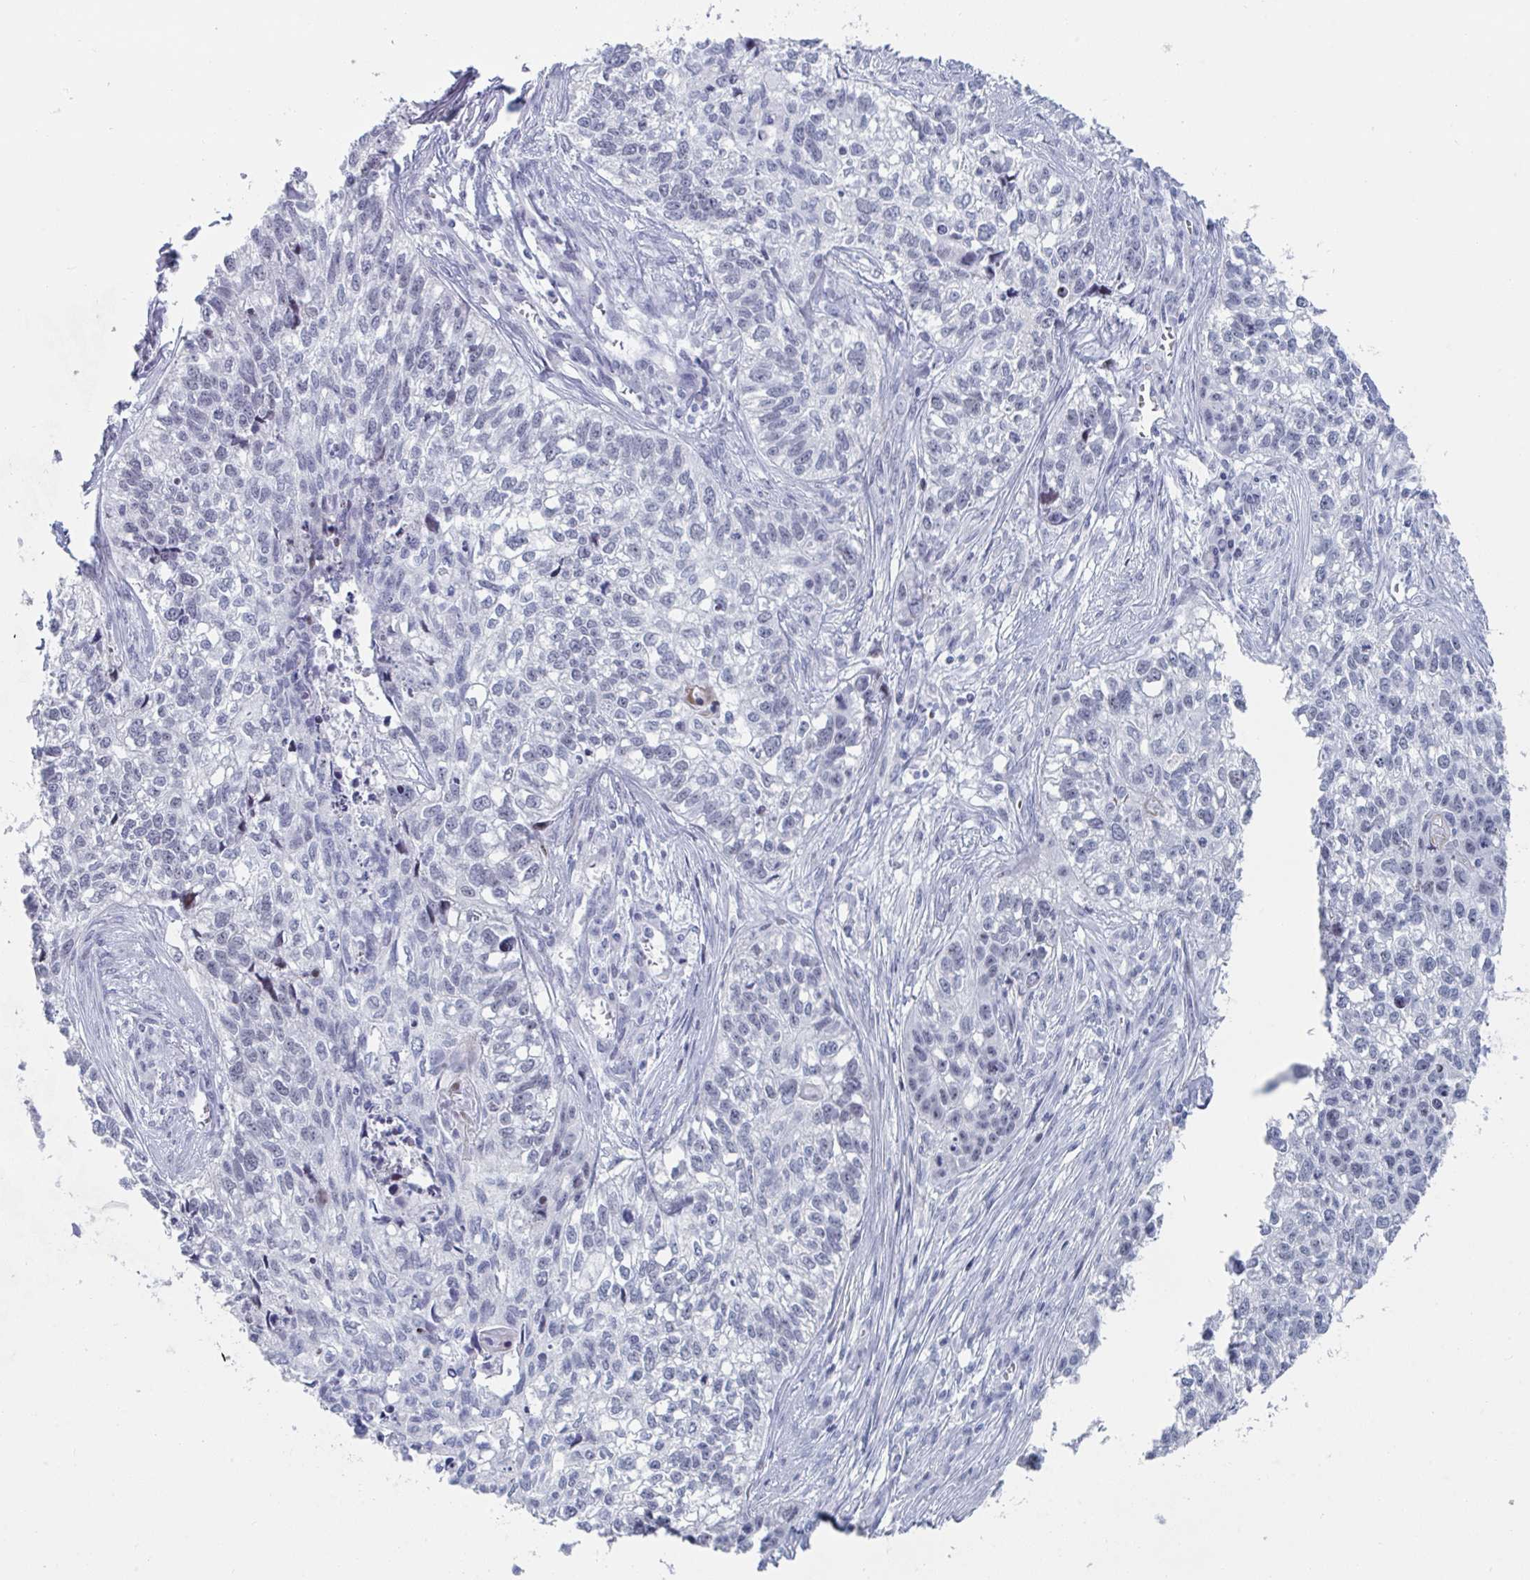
{"staining": {"intensity": "negative", "quantity": "none", "location": "none"}, "tissue": "lung cancer", "cell_type": "Tumor cells", "image_type": "cancer", "snomed": [{"axis": "morphology", "description": "Squamous cell carcinoma, NOS"}, {"axis": "topography", "description": "Lung"}], "caption": "Immunohistochemical staining of human squamous cell carcinoma (lung) shows no significant positivity in tumor cells.", "gene": "NR1H2", "patient": {"sex": "male", "age": 74}}